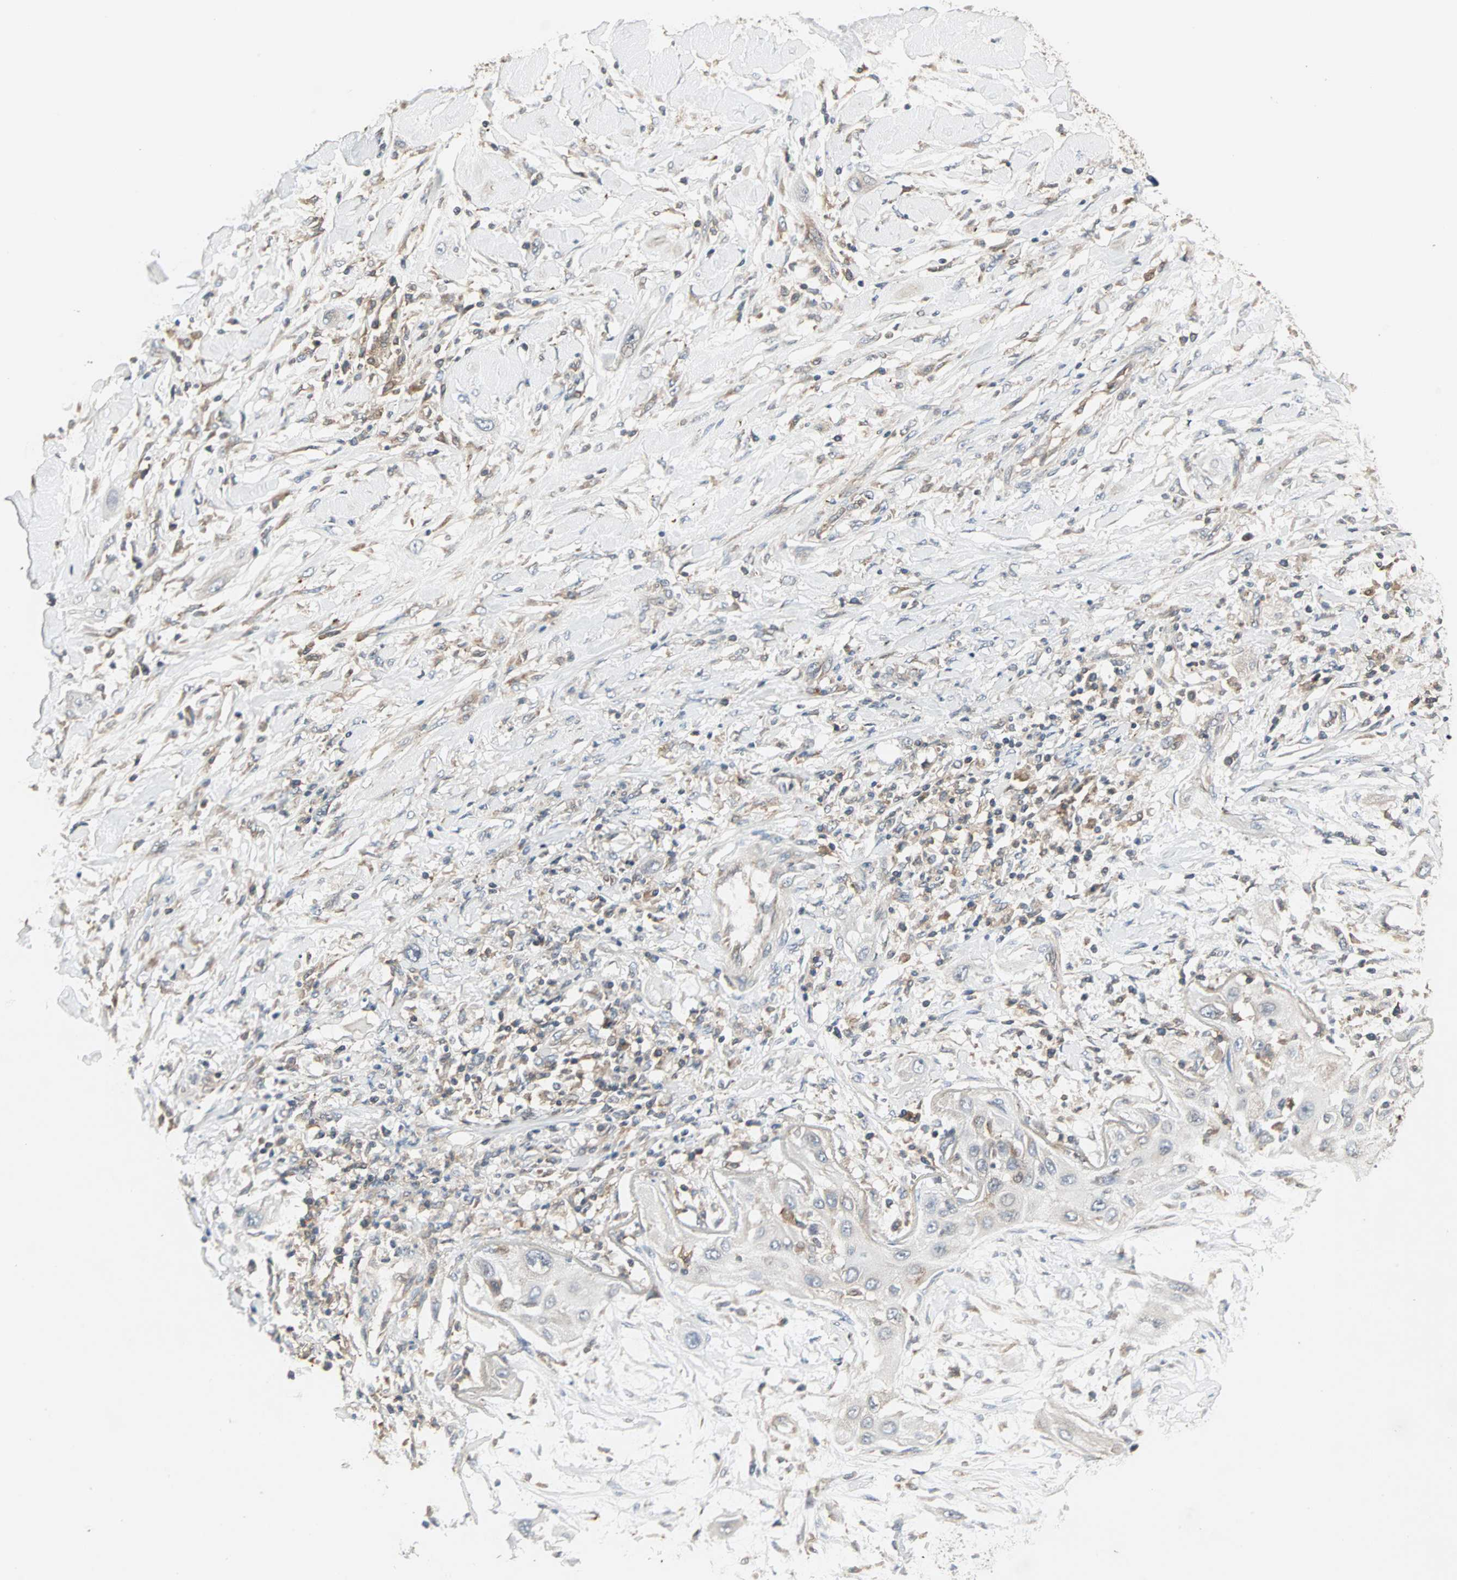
{"staining": {"intensity": "negative", "quantity": "none", "location": "none"}, "tissue": "lung cancer", "cell_type": "Tumor cells", "image_type": "cancer", "snomed": [{"axis": "morphology", "description": "Squamous cell carcinoma, NOS"}, {"axis": "topography", "description": "Lung"}], "caption": "Immunohistochemistry (IHC) photomicrograph of neoplastic tissue: human lung squamous cell carcinoma stained with DAB (3,3'-diaminobenzidine) reveals no significant protein expression in tumor cells. Nuclei are stained in blue.", "gene": "GNAI2", "patient": {"sex": "female", "age": 47}}